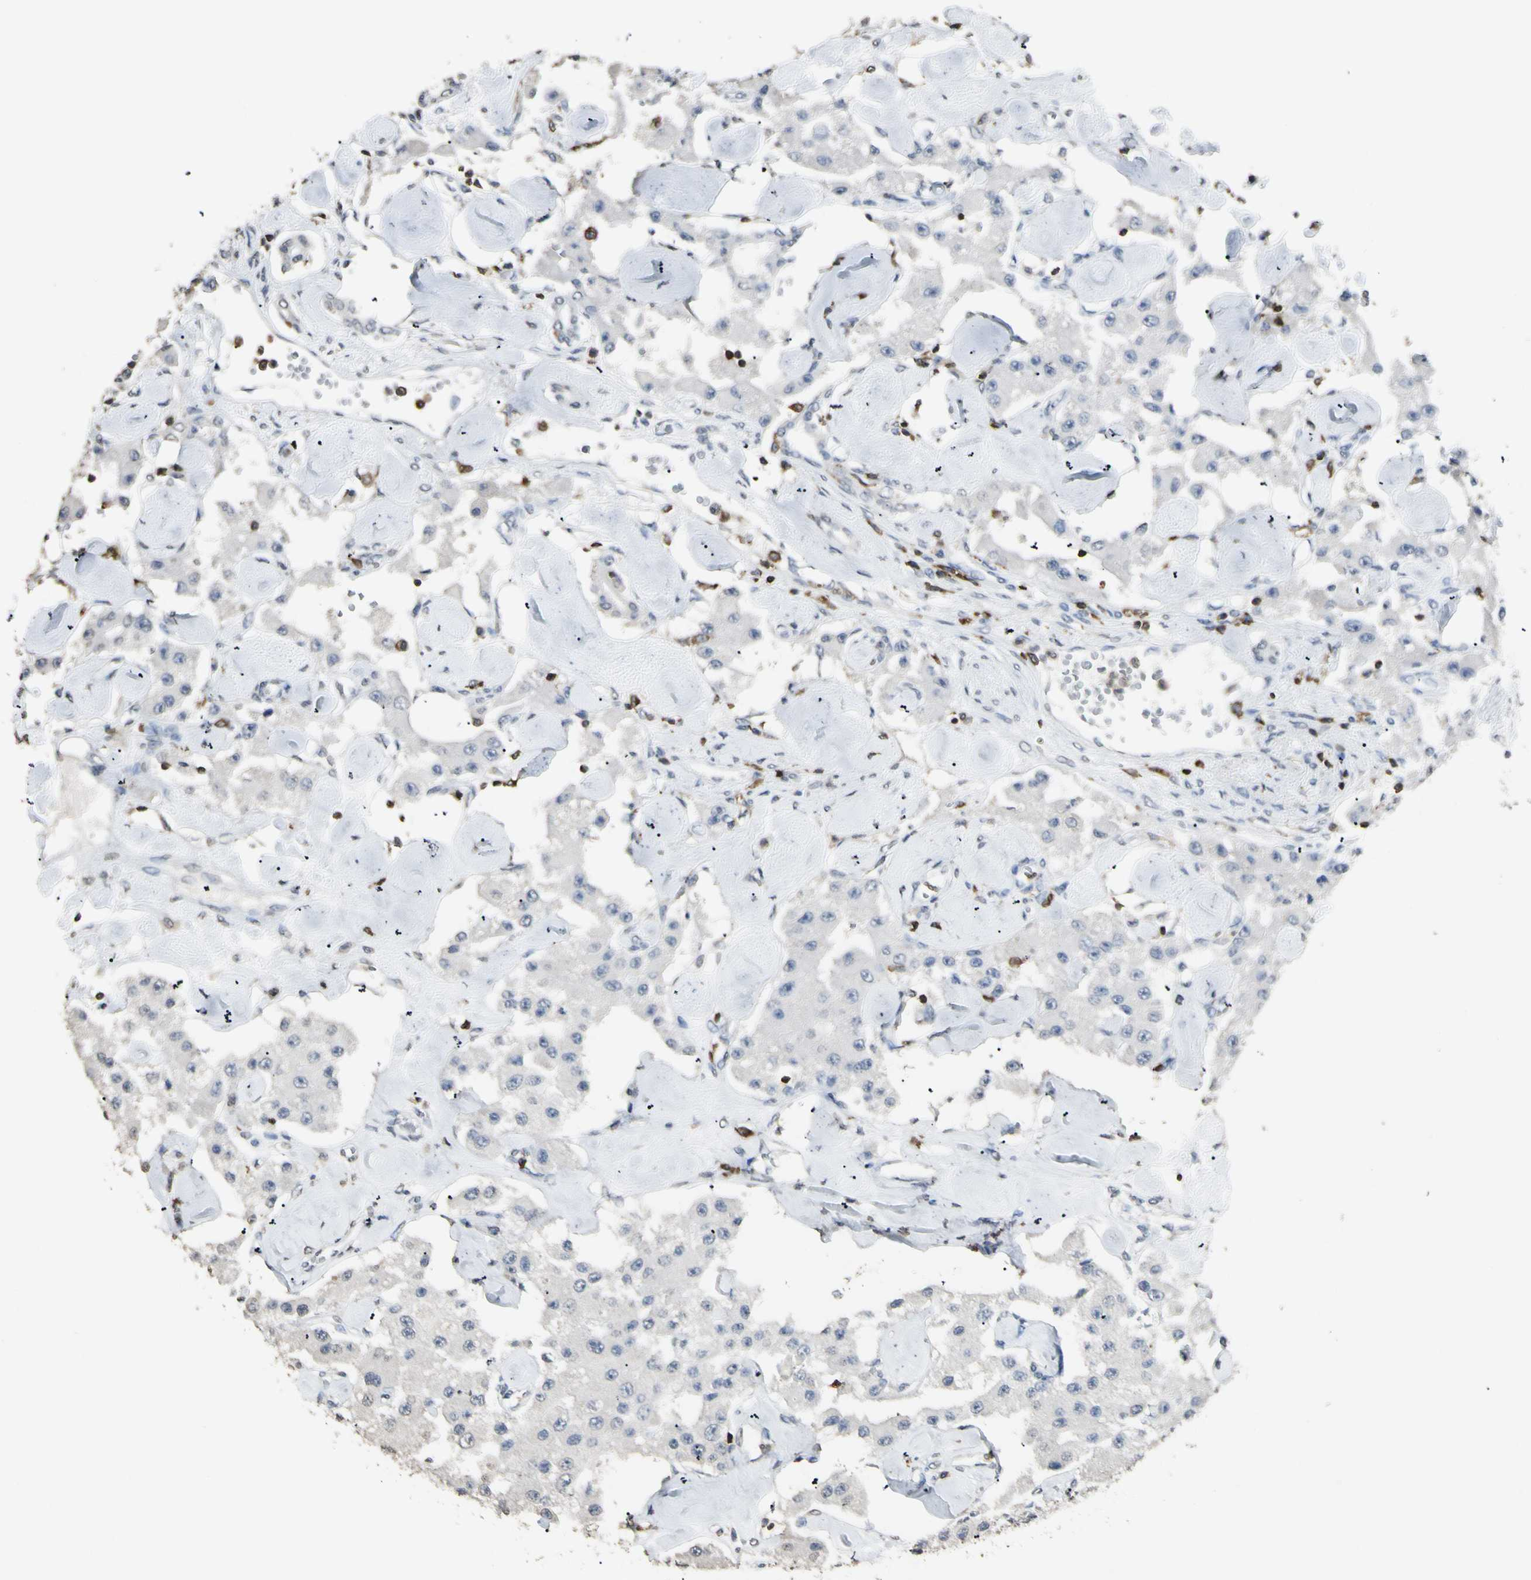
{"staining": {"intensity": "negative", "quantity": "none", "location": "none"}, "tissue": "carcinoid", "cell_type": "Tumor cells", "image_type": "cancer", "snomed": [{"axis": "morphology", "description": "Carcinoid, malignant, NOS"}, {"axis": "topography", "description": "Pancreas"}], "caption": "Immunohistochemistry (IHC) of carcinoid (malignant) displays no positivity in tumor cells. Nuclei are stained in blue.", "gene": "PSTPIP1", "patient": {"sex": "male", "age": 41}}